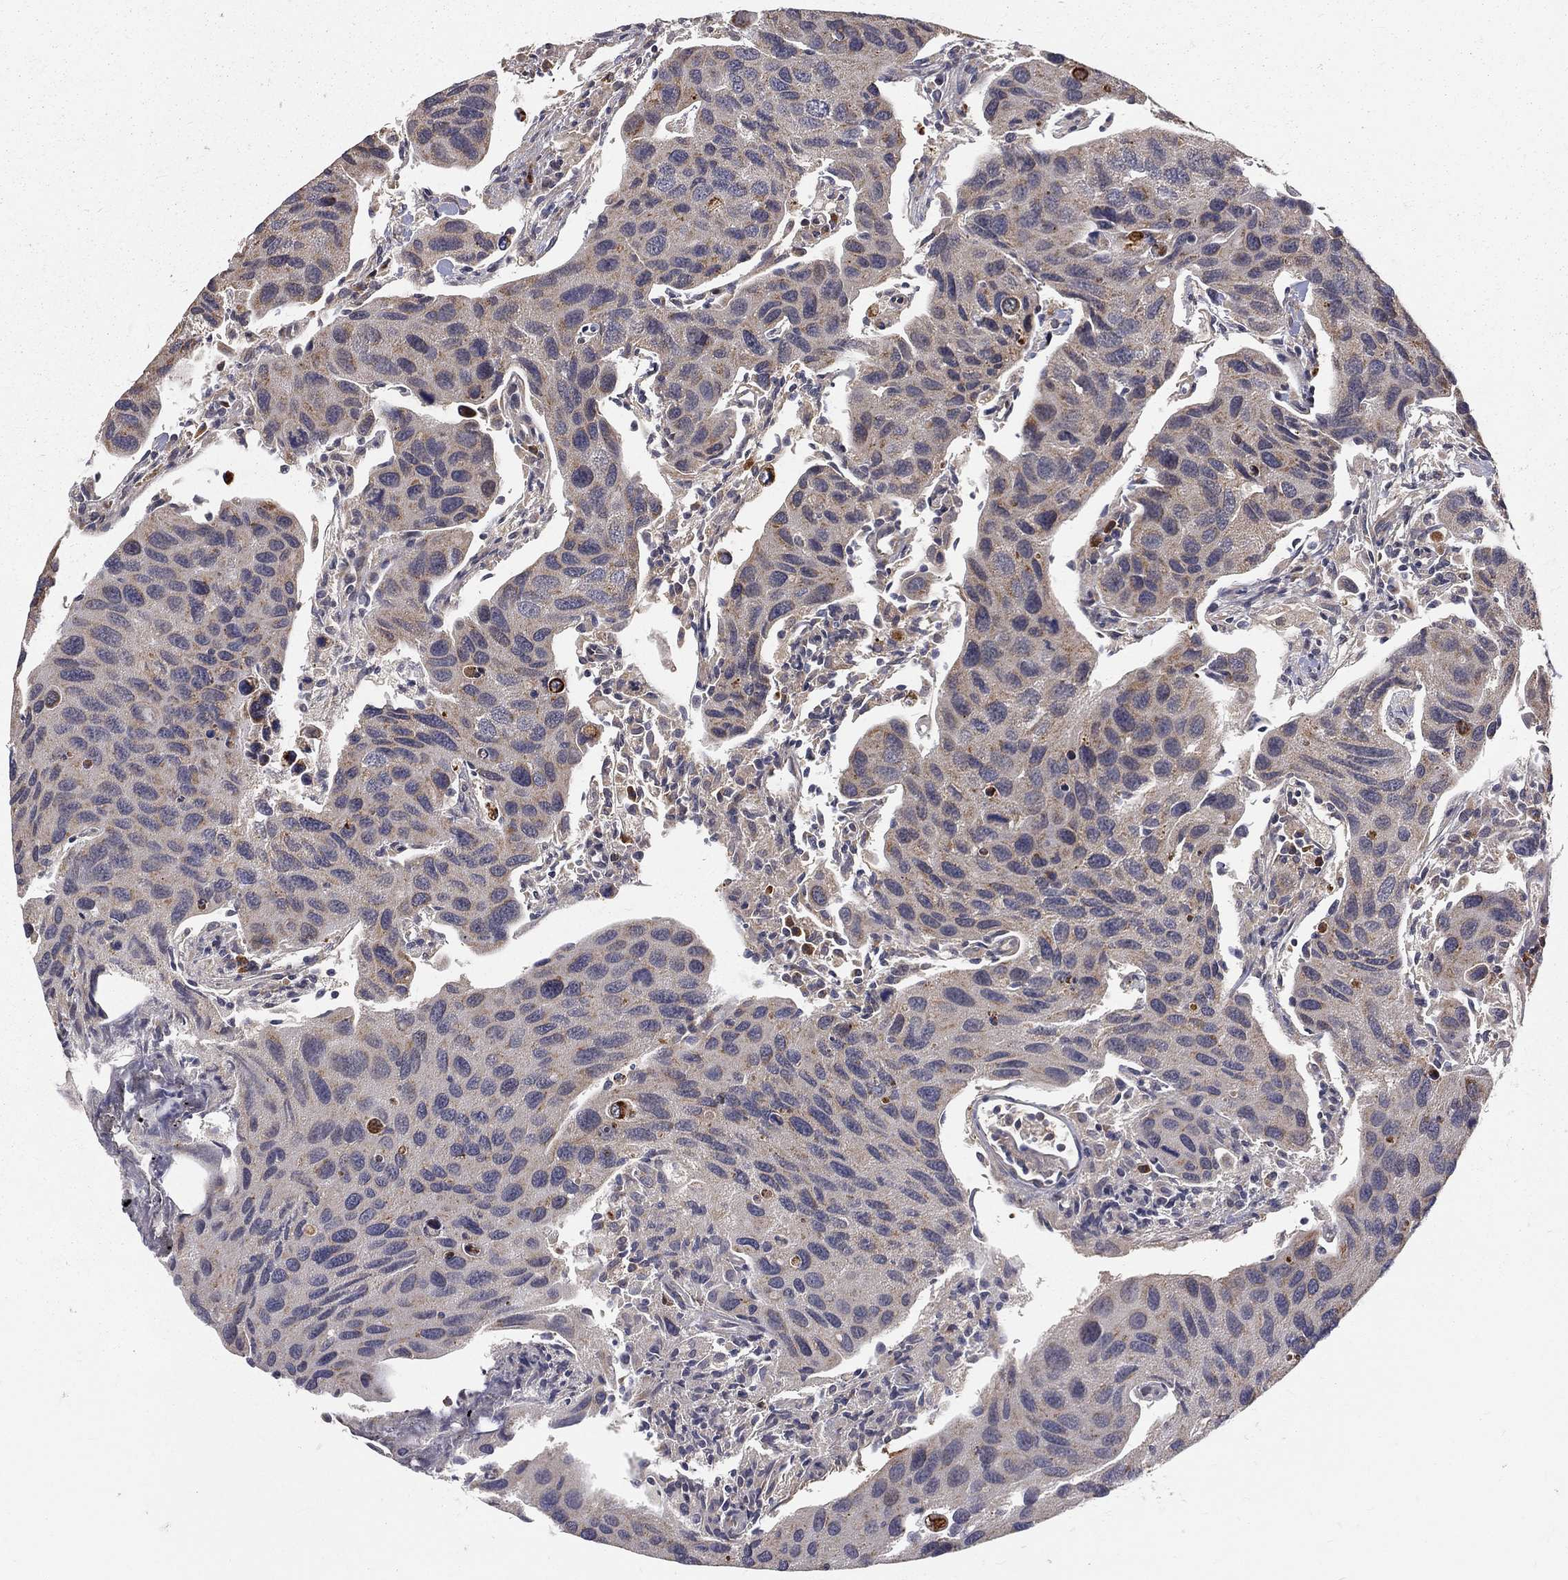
{"staining": {"intensity": "strong", "quantity": "25%-75%", "location": "cytoplasmic/membranous,nuclear"}, "tissue": "urothelial cancer", "cell_type": "Tumor cells", "image_type": "cancer", "snomed": [{"axis": "morphology", "description": "Urothelial carcinoma, High grade"}, {"axis": "topography", "description": "Urinary bladder"}], "caption": "Strong cytoplasmic/membranous and nuclear protein expression is seen in about 25%-75% of tumor cells in high-grade urothelial carcinoma.", "gene": "MDM2", "patient": {"sex": "male", "age": 79}}